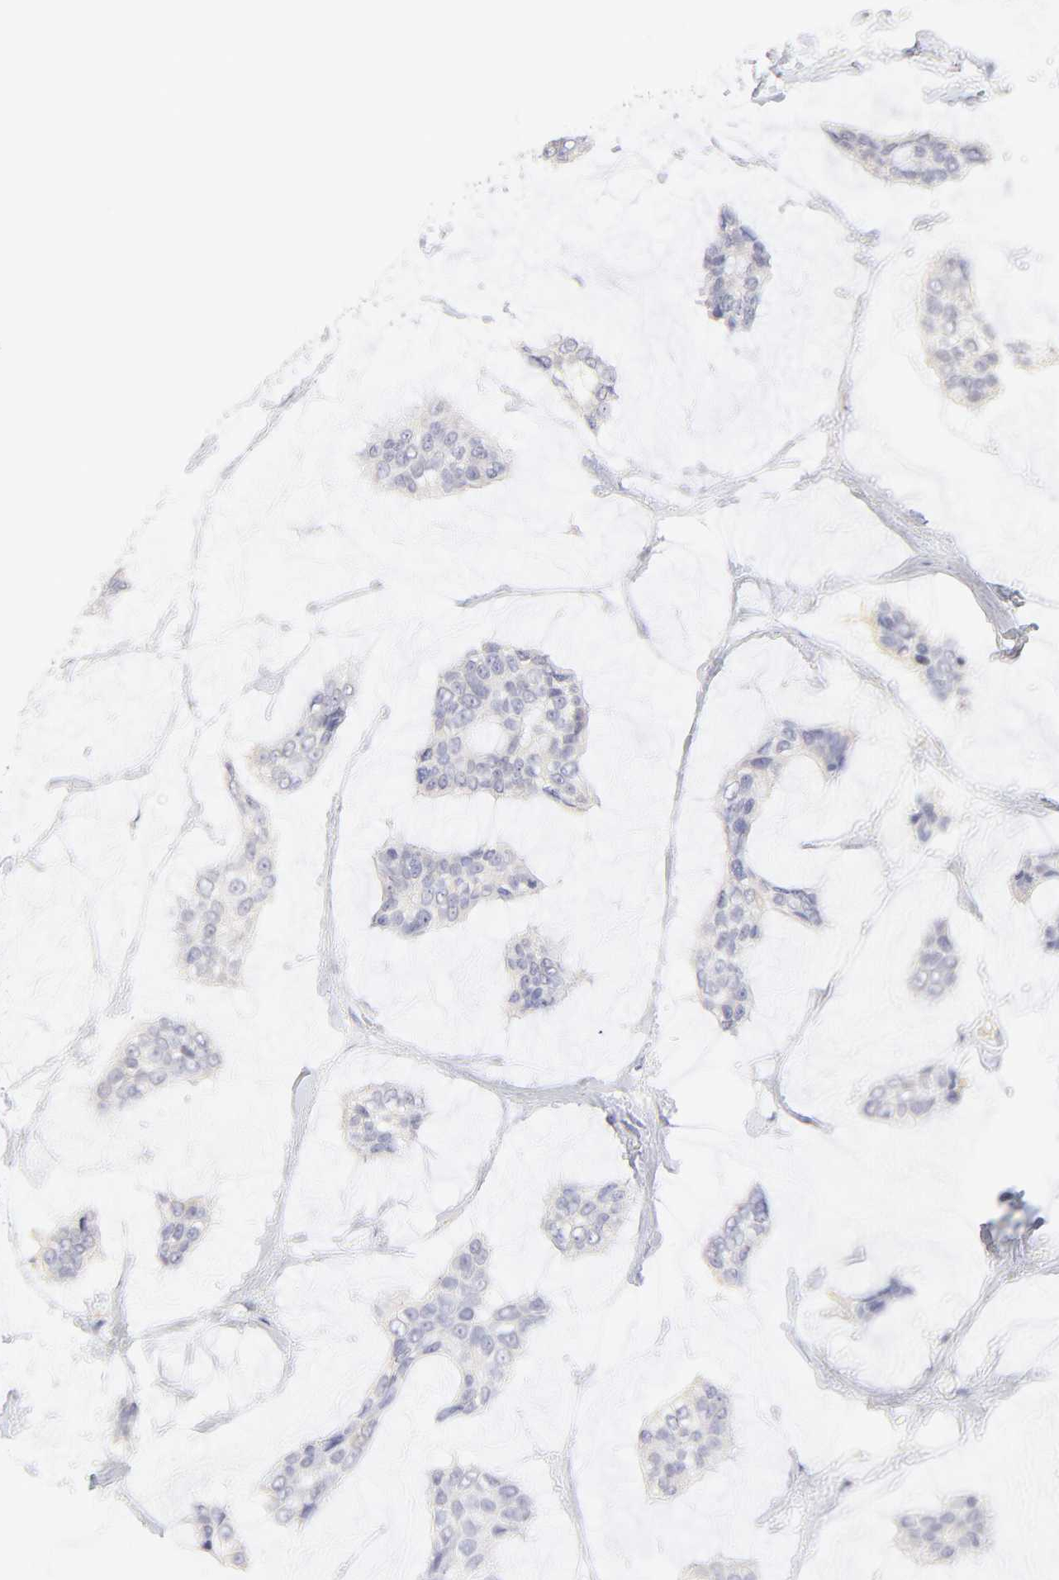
{"staining": {"intensity": "negative", "quantity": "none", "location": "none"}, "tissue": "breast cancer", "cell_type": "Tumor cells", "image_type": "cancer", "snomed": [{"axis": "morphology", "description": "Duct carcinoma"}, {"axis": "topography", "description": "Breast"}], "caption": "The photomicrograph demonstrates no staining of tumor cells in breast cancer (intraductal carcinoma).", "gene": "ACTRT1", "patient": {"sex": "female", "age": 93}}